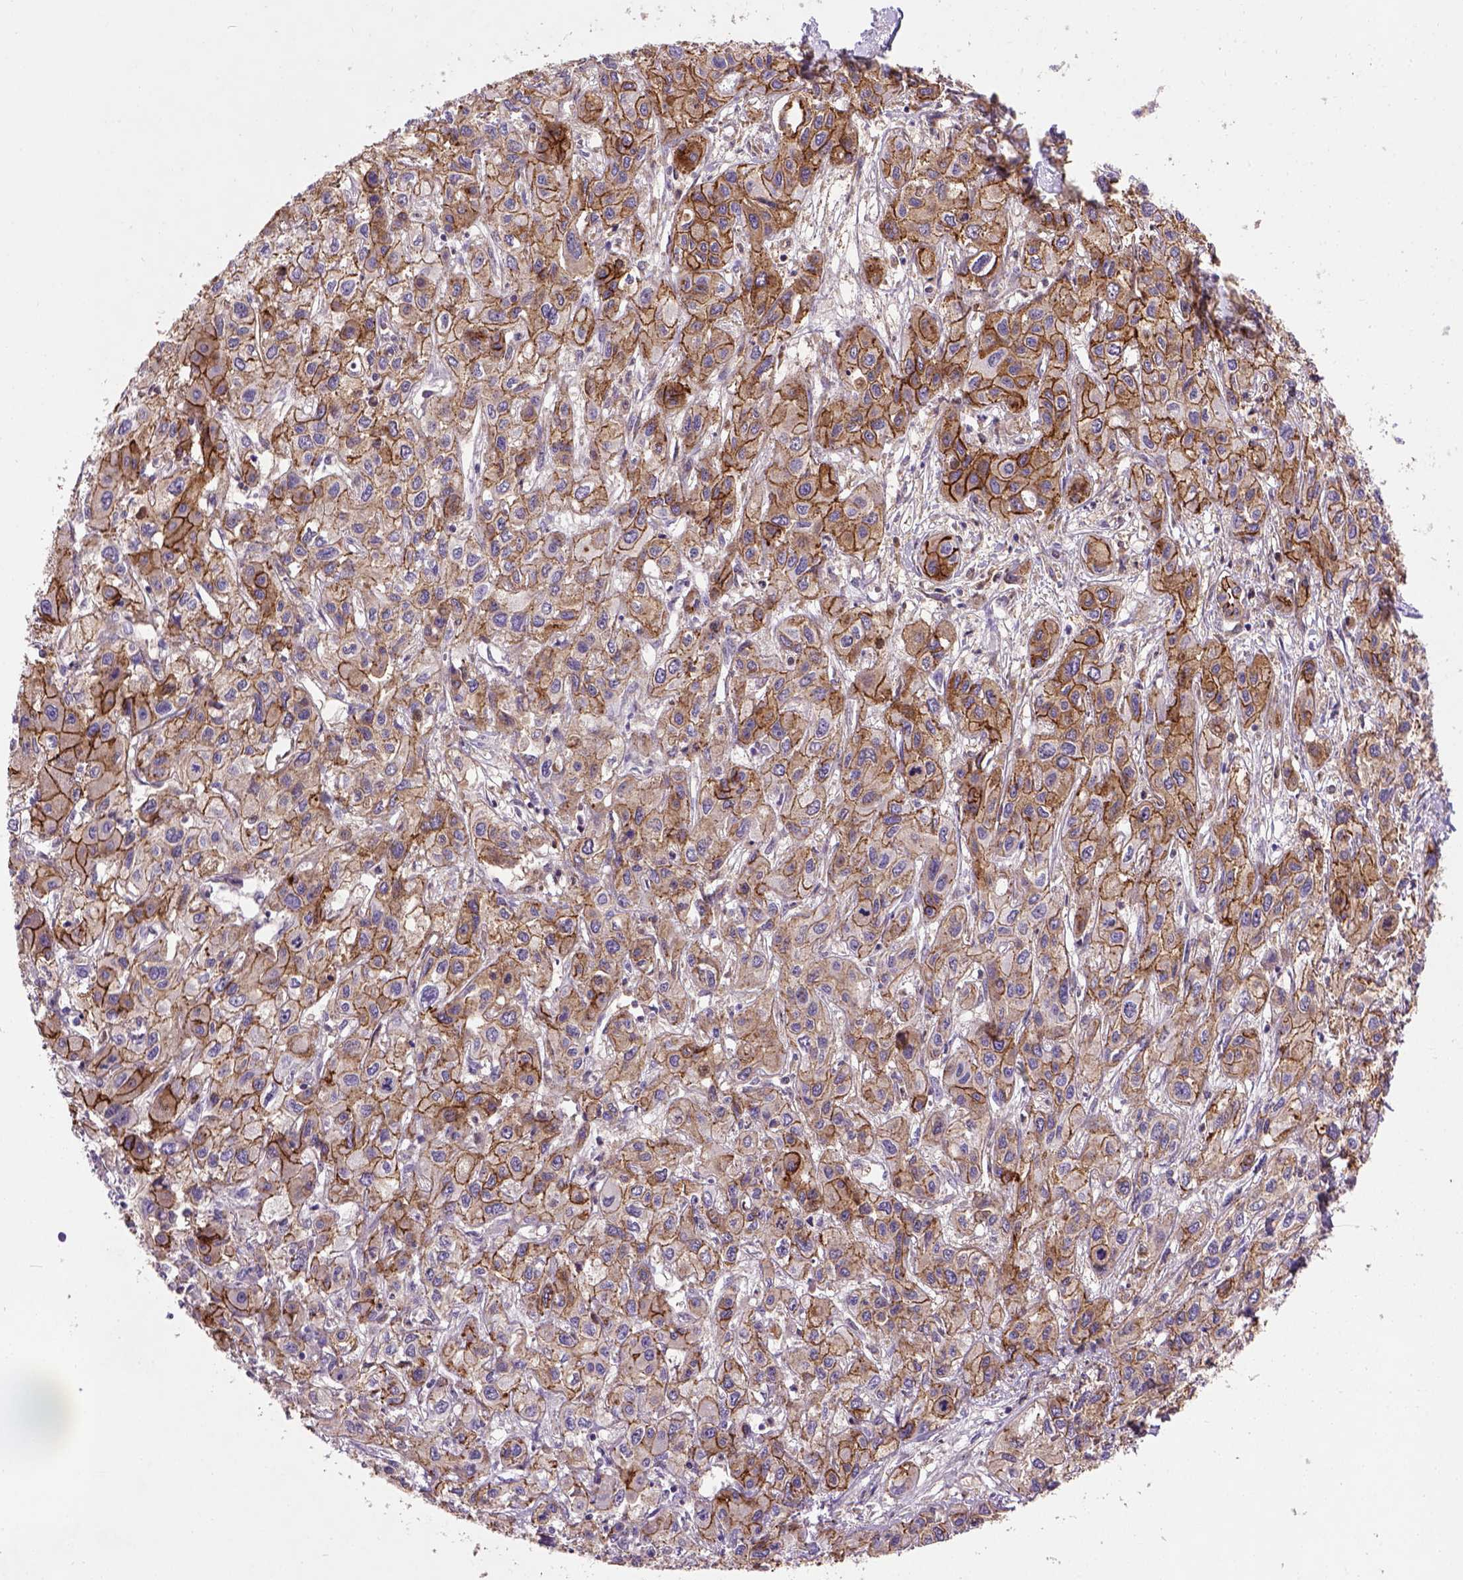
{"staining": {"intensity": "moderate", "quantity": ">75%", "location": "cytoplasmic/membranous"}, "tissue": "liver cancer", "cell_type": "Tumor cells", "image_type": "cancer", "snomed": [{"axis": "morphology", "description": "Cholangiocarcinoma"}, {"axis": "topography", "description": "Liver"}], "caption": "There is medium levels of moderate cytoplasmic/membranous positivity in tumor cells of liver cholangiocarcinoma, as demonstrated by immunohistochemical staining (brown color).", "gene": "CDH1", "patient": {"sex": "female", "age": 66}}